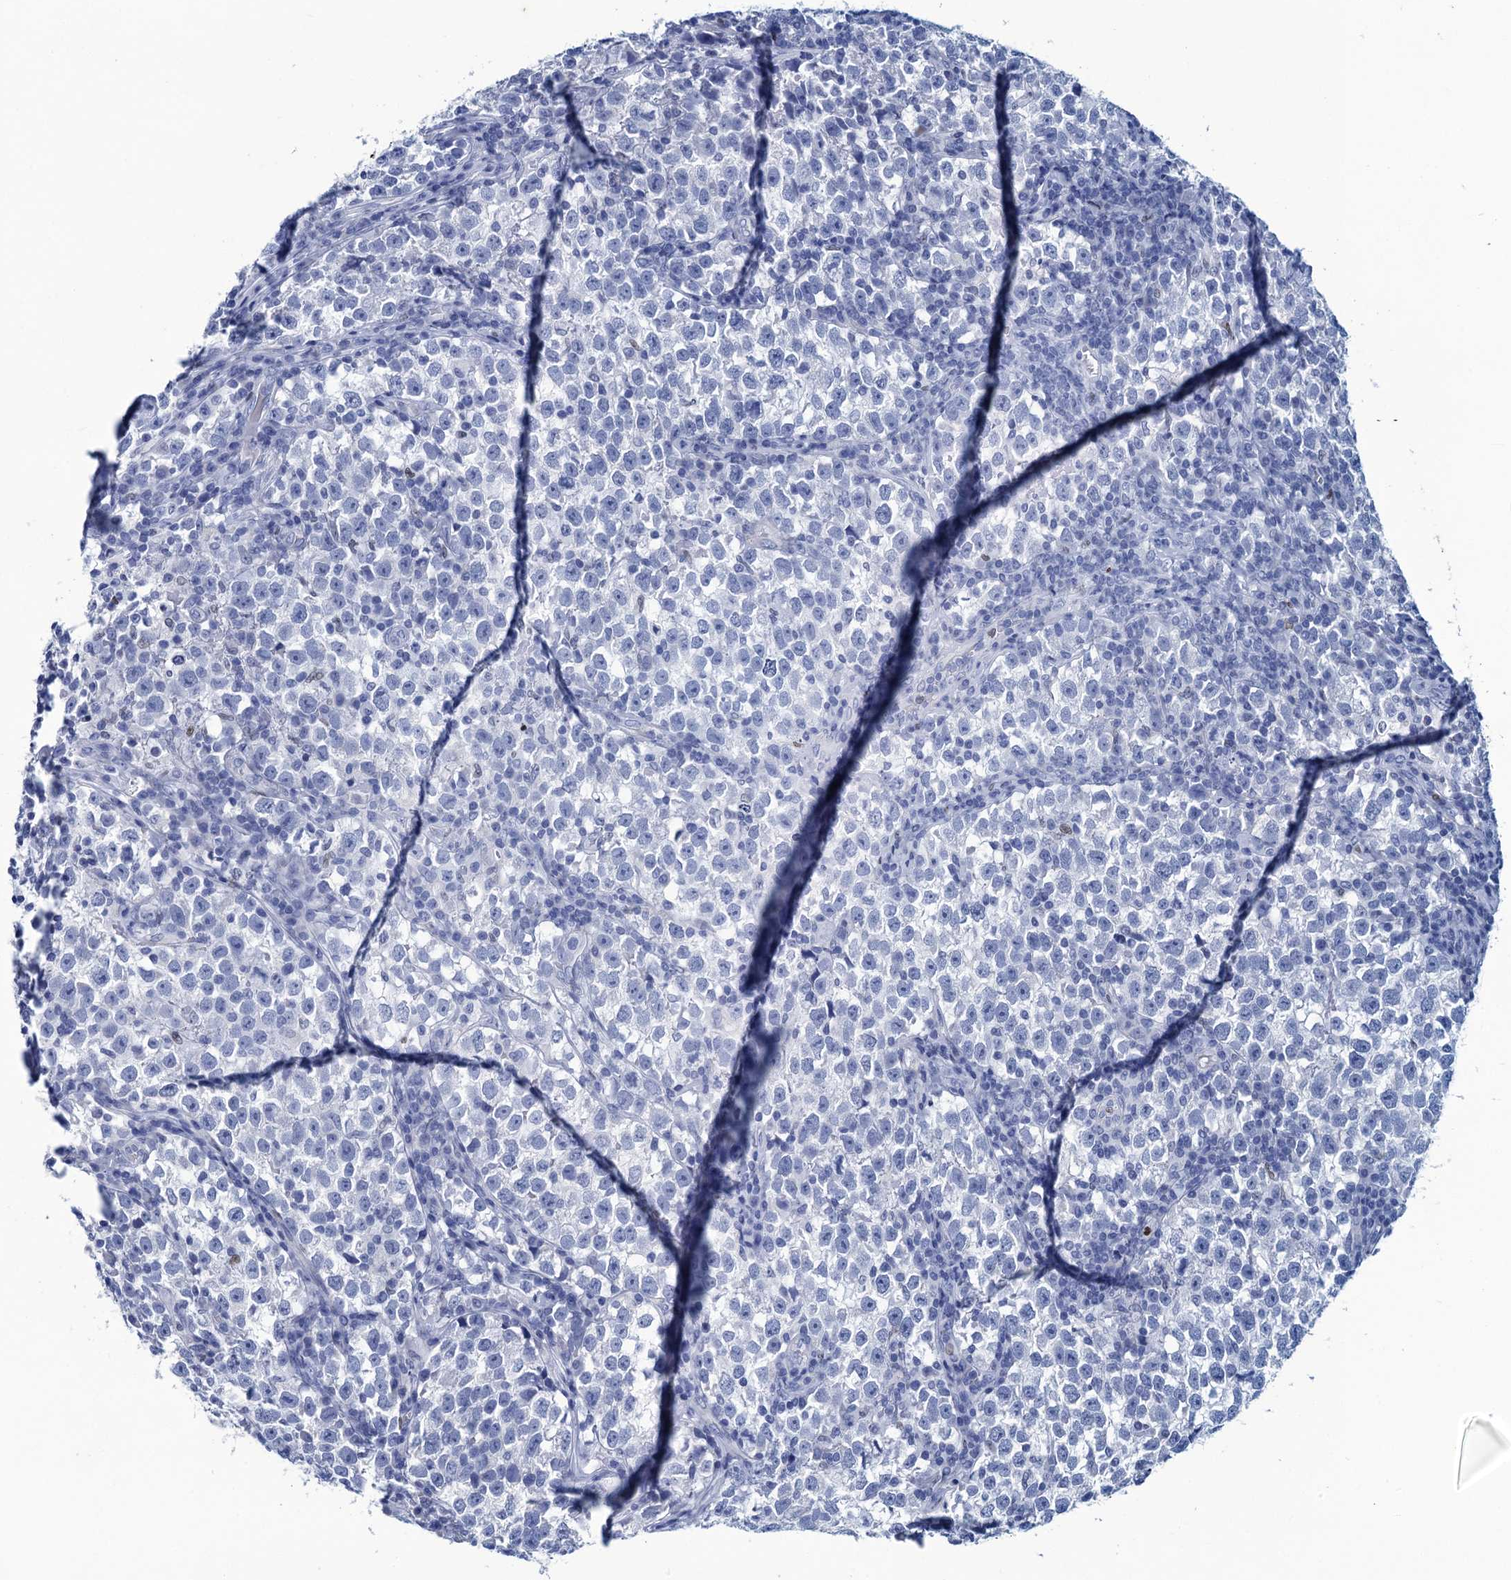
{"staining": {"intensity": "negative", "quantity": "none", "location": "none"}, "tissue": "testis cancer", "cell_type": "Tumor cells", "image_type": "cancer", "snomed": [{"axis": "morphology", "description": "Normal tissue, NOS"}, {"axis": "morphology", "description": "Seminoma, NOS"}, {"axis": "topography", "description": "Testis"}], "caption": "Protein analysis of testis seminoma displays no significant staining in tumor cells. (IHC, brightfield microscopy, high magnification).", "gene": "RHCG", "patient": {"sex": "male", "age": 43}}